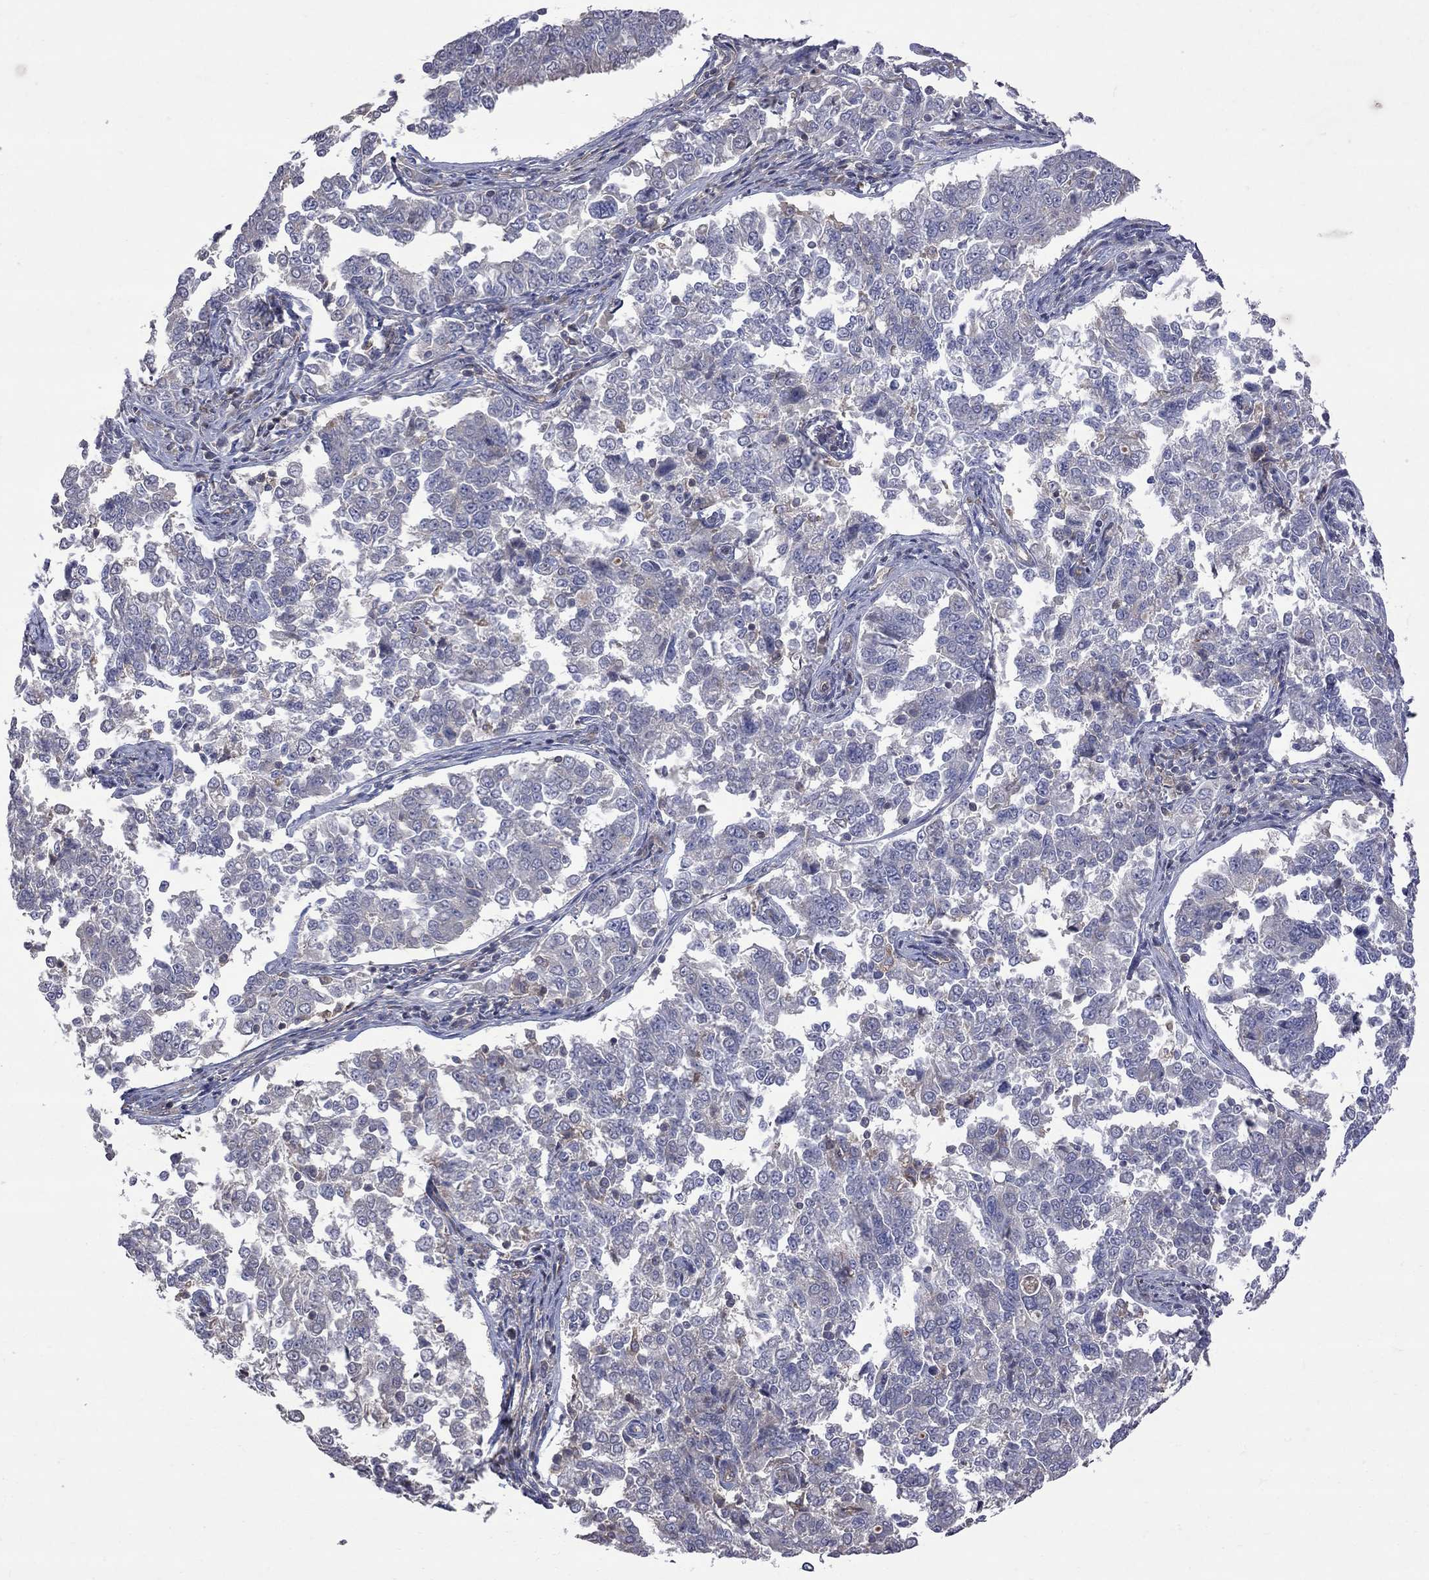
{"staining": {"intensity": "negative", "quantity": "none", "location": "none"}, "tissue": "endometrial cancer", "cell_type": "Tumor cells", "image_type": "cancer", "snomed": [{"axis": "morphology", "description": "Adenocarcinoma, NOS"}, {"axis": "topography", "description": "Endometrium"}], "caption": "An immunohistochemistry (IHC) micrograph of endometrial cancer is shown. There is no staining in tumor cells of endometrial cancer.", "gene": "ABI3", "patient": {"sex": "female", "age": 43}}